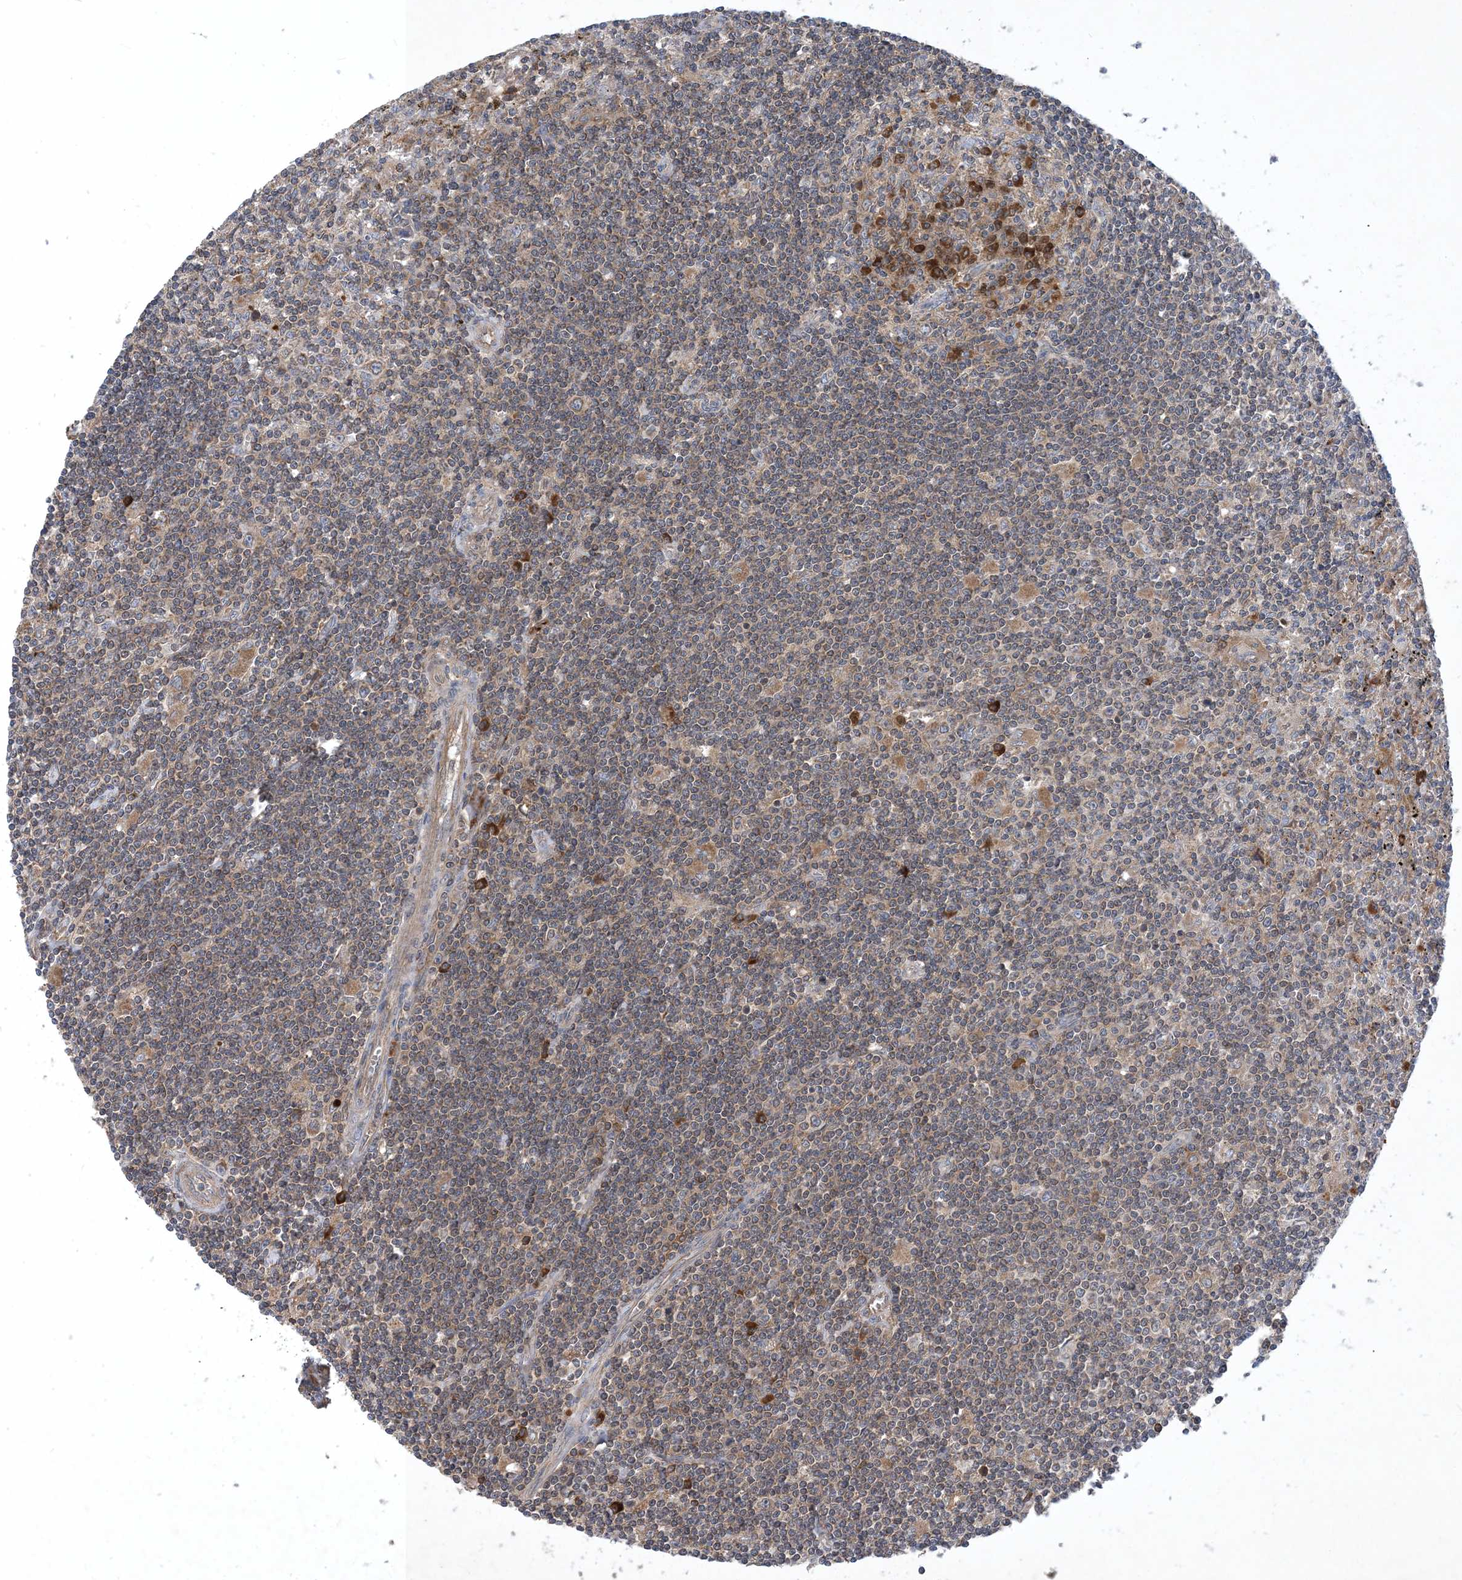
{"staining": {"intensity": "weak", "quantity": "<25%", "location": "cytoplasmic/membranous"}, "tissue": "lymphoma", "cell_type": "Tumor cells", "image_type": "cancer", "snomed": [{"axis": "morphology", "description": "Malignant lymphoma, non-Hodgkin's type, Low grade"}, {"axis": "topography", "description": "Spleen"}], "caption": "IHC micrograph of neoplastic tissue: lymphoma stained with DAB exhibits no significant protein positivity in tumor cells. The staining was performed using DAB to visualize the protein expression in brown, while the nuclei were stained in blue with hematoxylin (Magnification: 20x).", "gene": "STK19", "patient": {"sex": "male", "age": 76}}